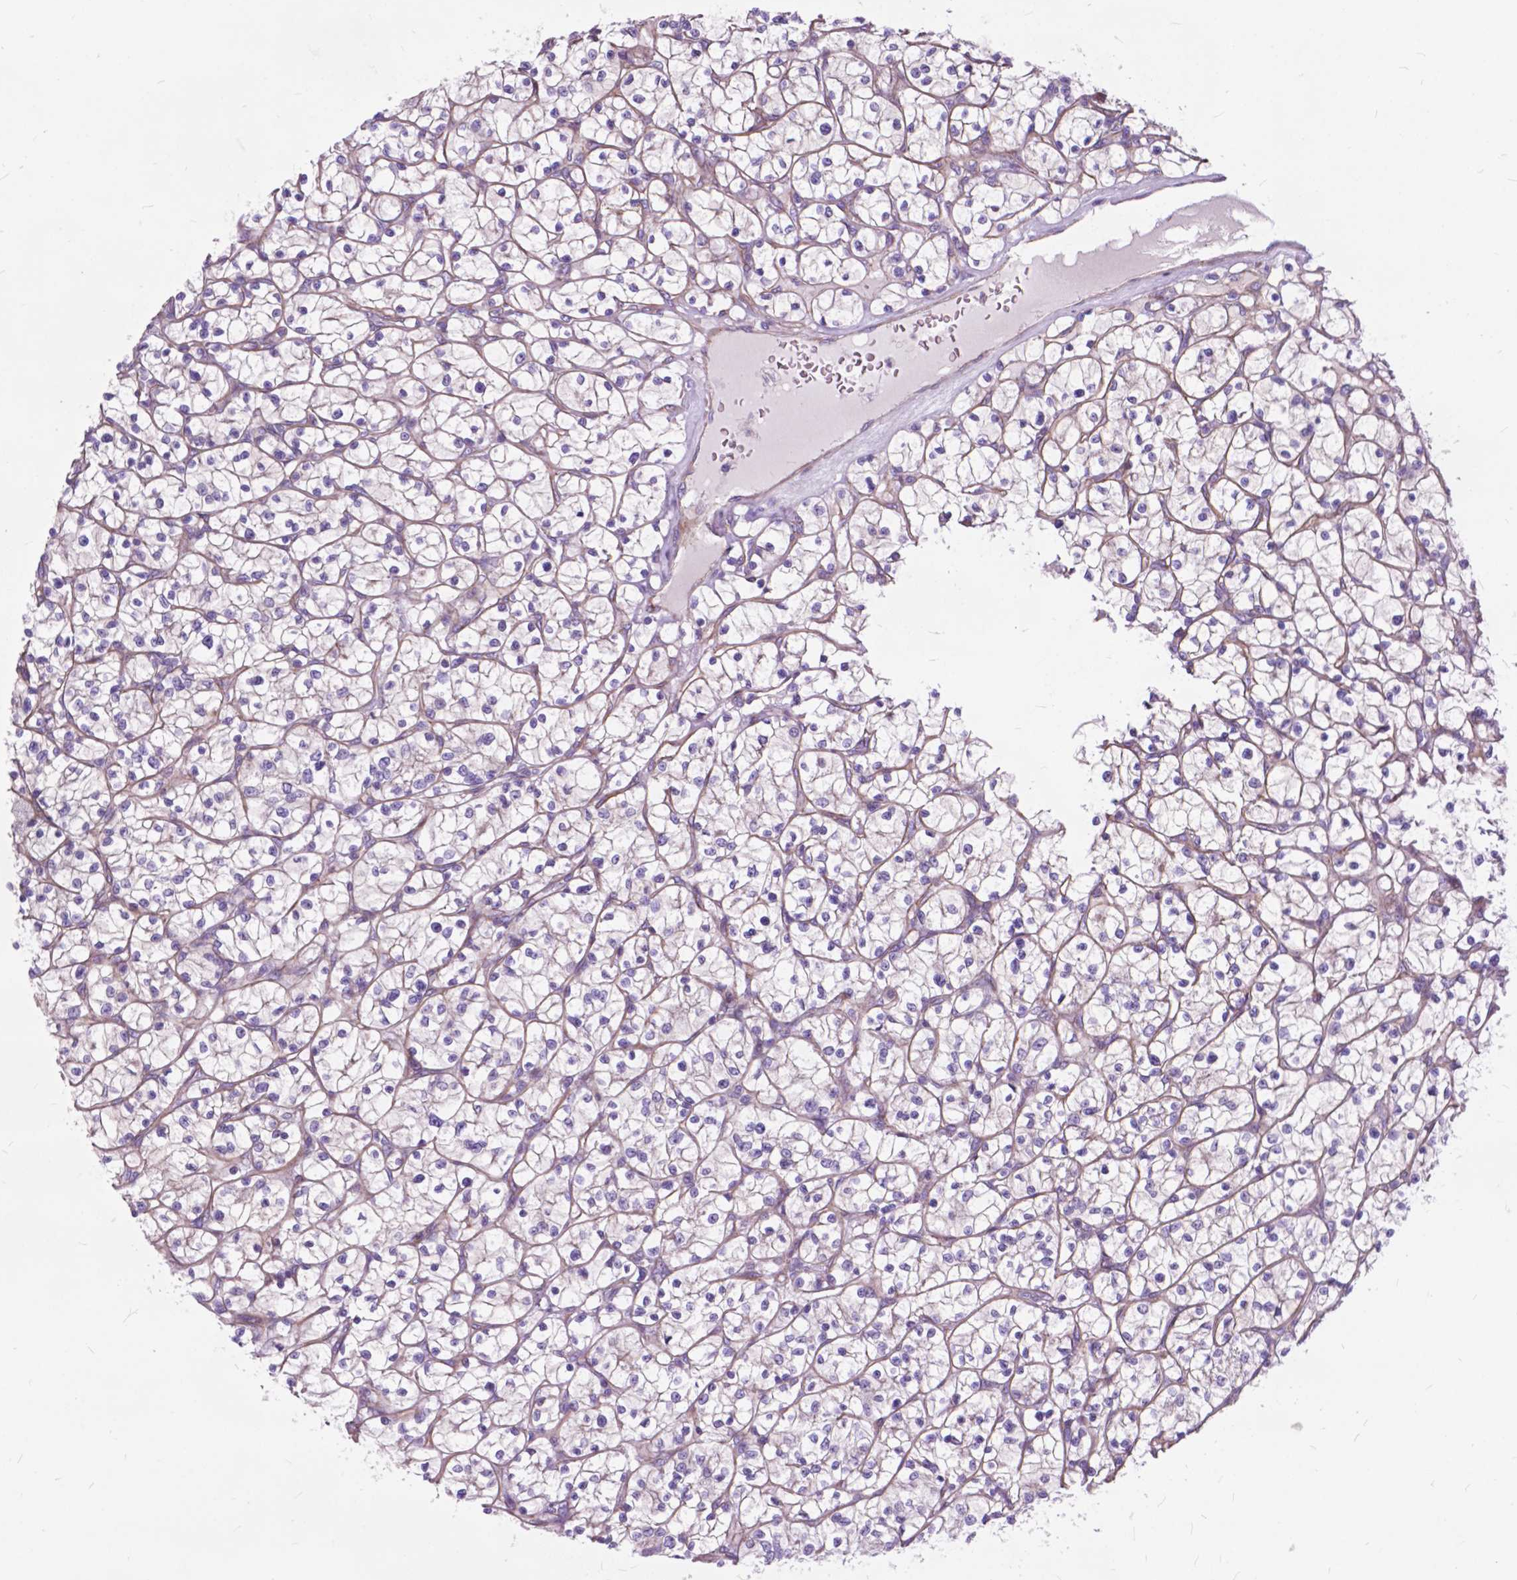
{"staining": {"intensity": "negative", "quantity": "none", "location": "none"}, "tissue": "renal cancer", "cell_type": "Tumor cells", "image_type": "cancer", "snomed": [{"axis": "morphology", "description": "Adenocarcinoma, NOS"}, {"axis": "topography", "description": "Kidney"}], "caption": "Adenocarcinoma (renal) was stained to show a protein in brown. There is no significant positivity in tumor cells.", "gene": "FLT4", "patient": {"sex": "female", "age": 64}}